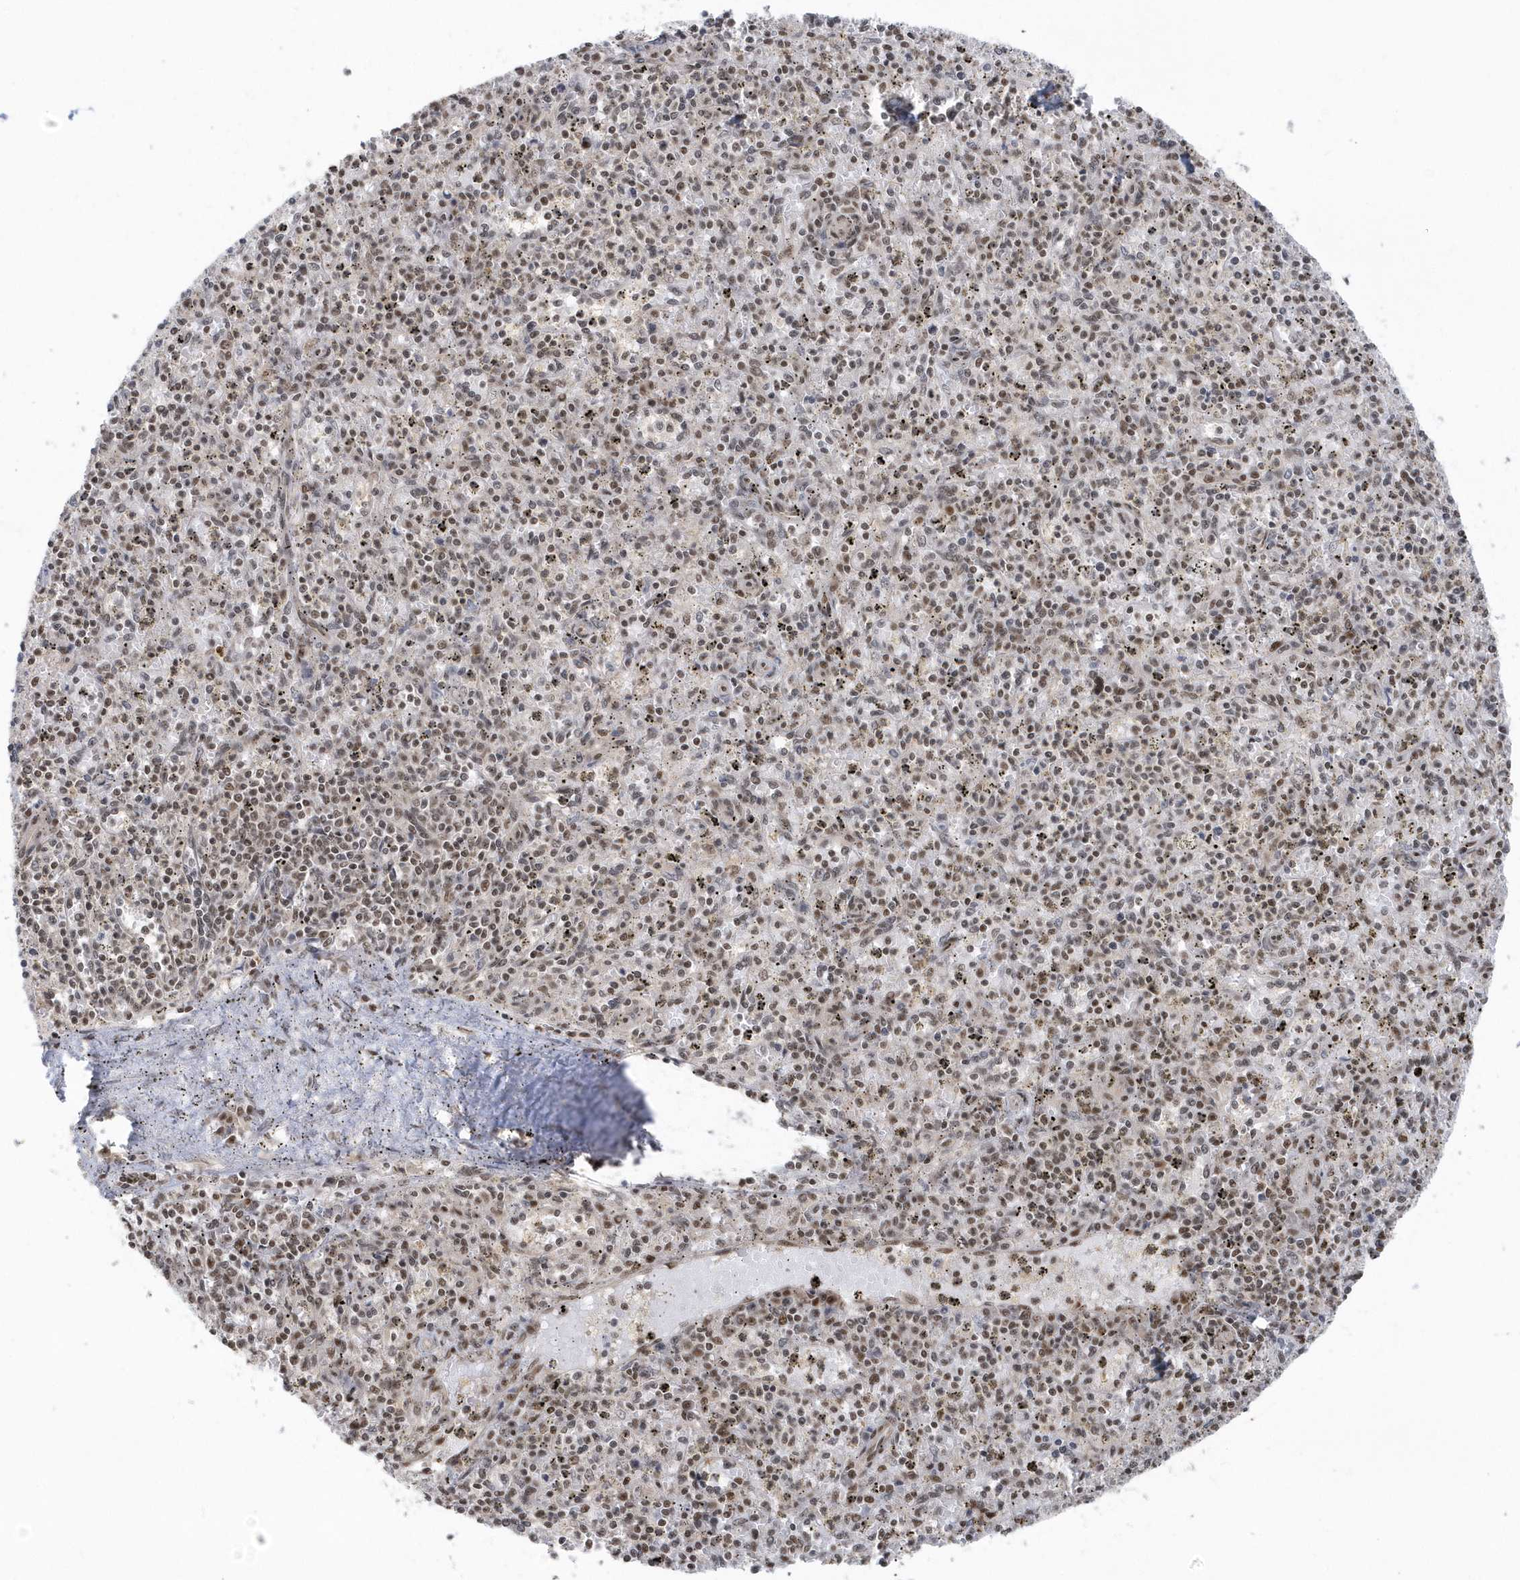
{"staining": {"intensity": "moderate", "quantity": ">75%", "location": "nuclear"}, "tissue": "spleen", "cell_type": "Cells in red pulp", "image_type": "normal", "snomed": [{"axis": "morphology", "description": "Normal tissue, NOS"}, {"axis": "topography", "description": "Spleen"}], "caption": "Approximately >75% of cells in red pulp in unremarkable human spleen reveal moderate nuclear protein expression as visualized by brown immunohistochemical staining.", "gene": "SEPHS1", "patient": {"sex": "male", "age": 72}}